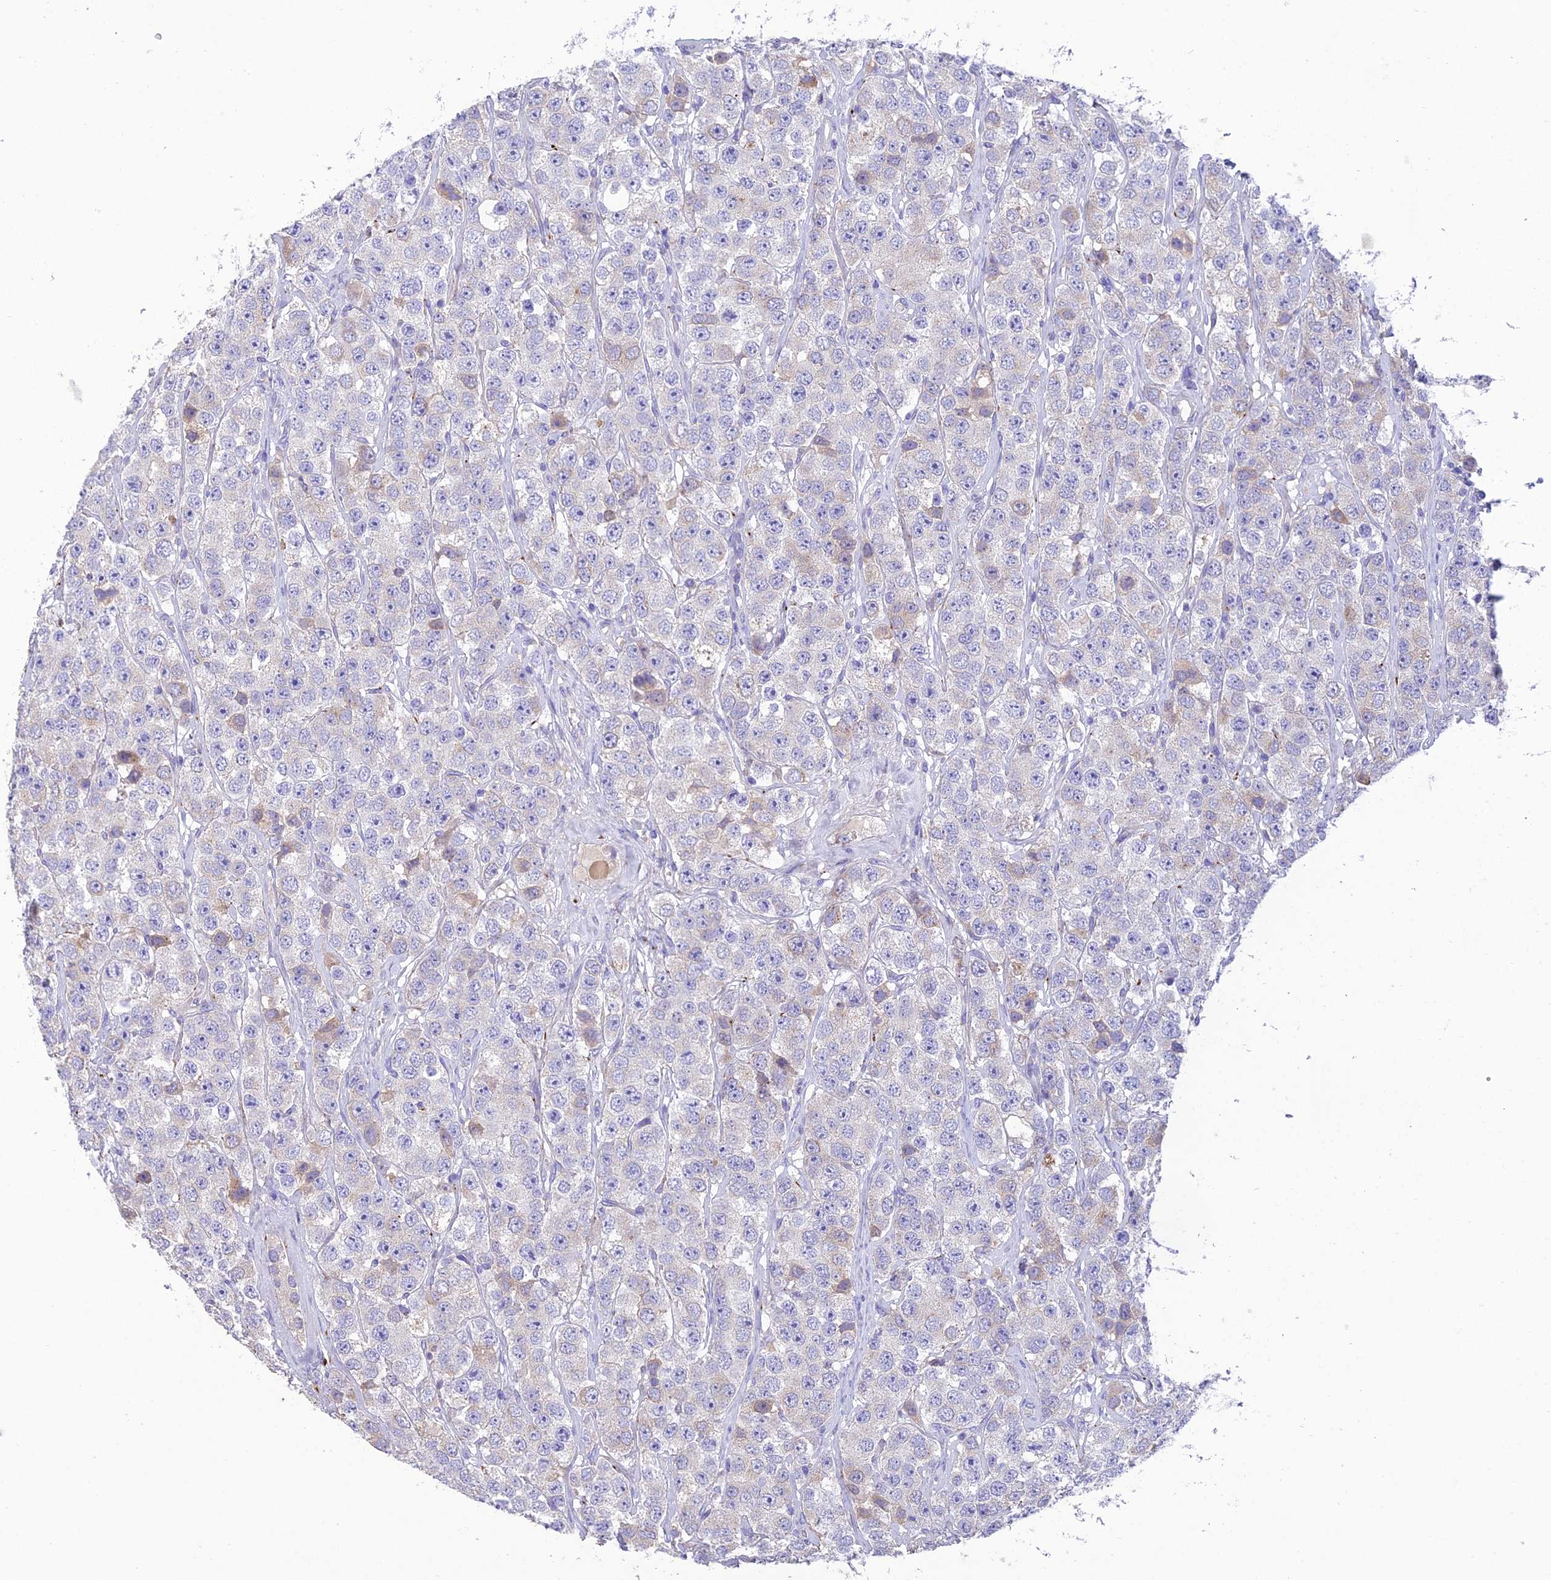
{"staining": {"intensity": "negative", "quantity": "none", "location": "none"}, "tissue": "testis cancer", "cell_type": "Tumor cells", "image_type": "cancer", "snomed": [{"axis": "morphology", "description": "Seminoma, NOS"}, {"axis": "topography", "description": "Testis"}], "caption": "DAB (3,3'-diaminobenzidine) immunohistochemical staining of seminoma (testis) reveals no significant staining in tumor cells.", "gene": "HSD17B2", "patient": {"sex": "male", "age": 28}}